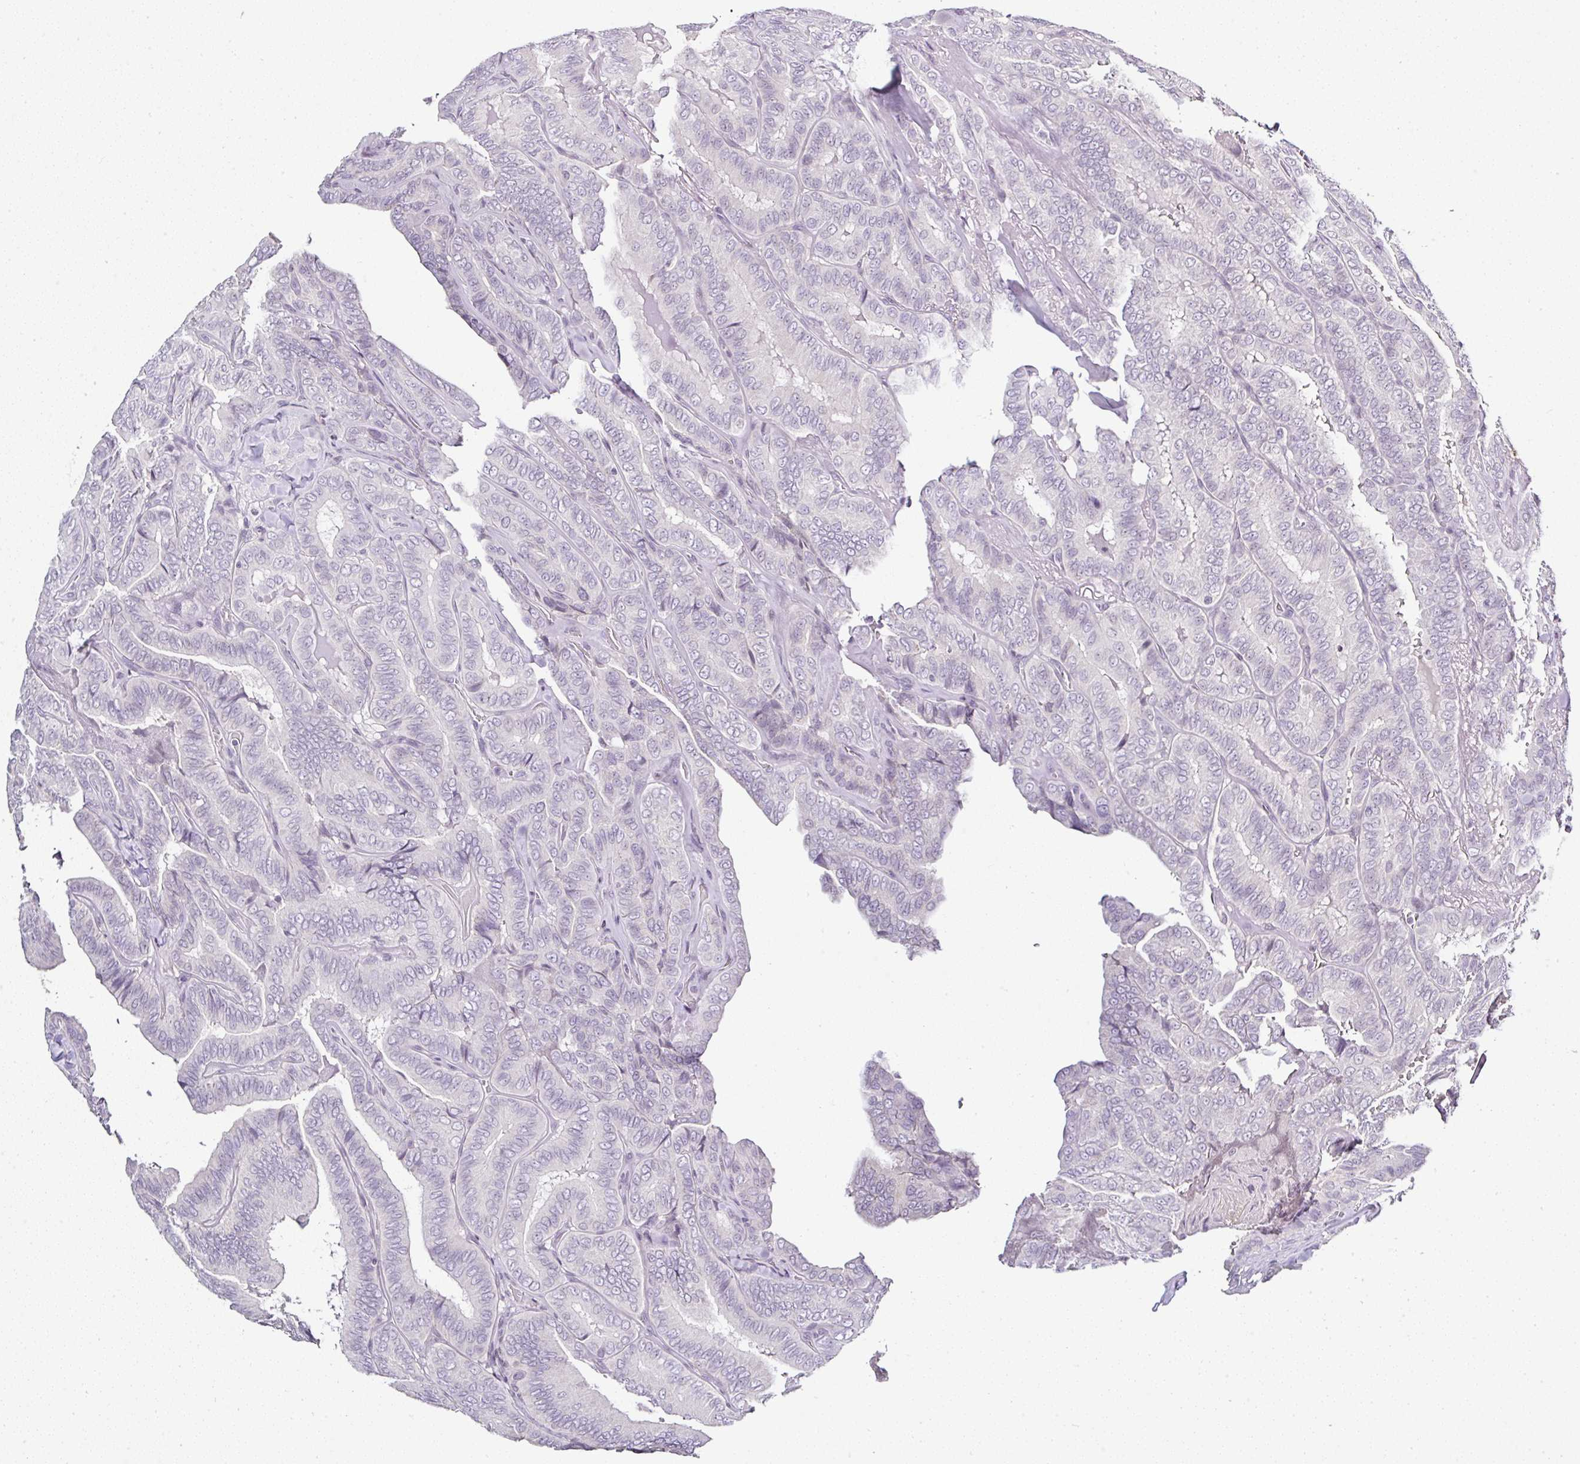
{"staining": {"intensity": "negative", "quantity": "none", "location": "none"}, "tissue": "thyroid cancer", "cell_type": "Tumor cells", "image_type": "cancer", "snomed": [{"axis": "morphology", "description": "Papillary adenocarcinoma, NOS"}, {"axis": "topography", "description": "Thyroid gland"}], "caption": "An IHC photomicrograph of thyroid papillary adenocarcinoma is shown. There is no staining in tumor cells of thyroid papillary adenocarcinoma. The staining was performed using DAB to visualize the protein expression in brown, while the nuclei were stained in blue with hematoxylin (Magnification: 20x).", "gene": "SERPINB3", "patient": {"sex": "male", "age": 61}}